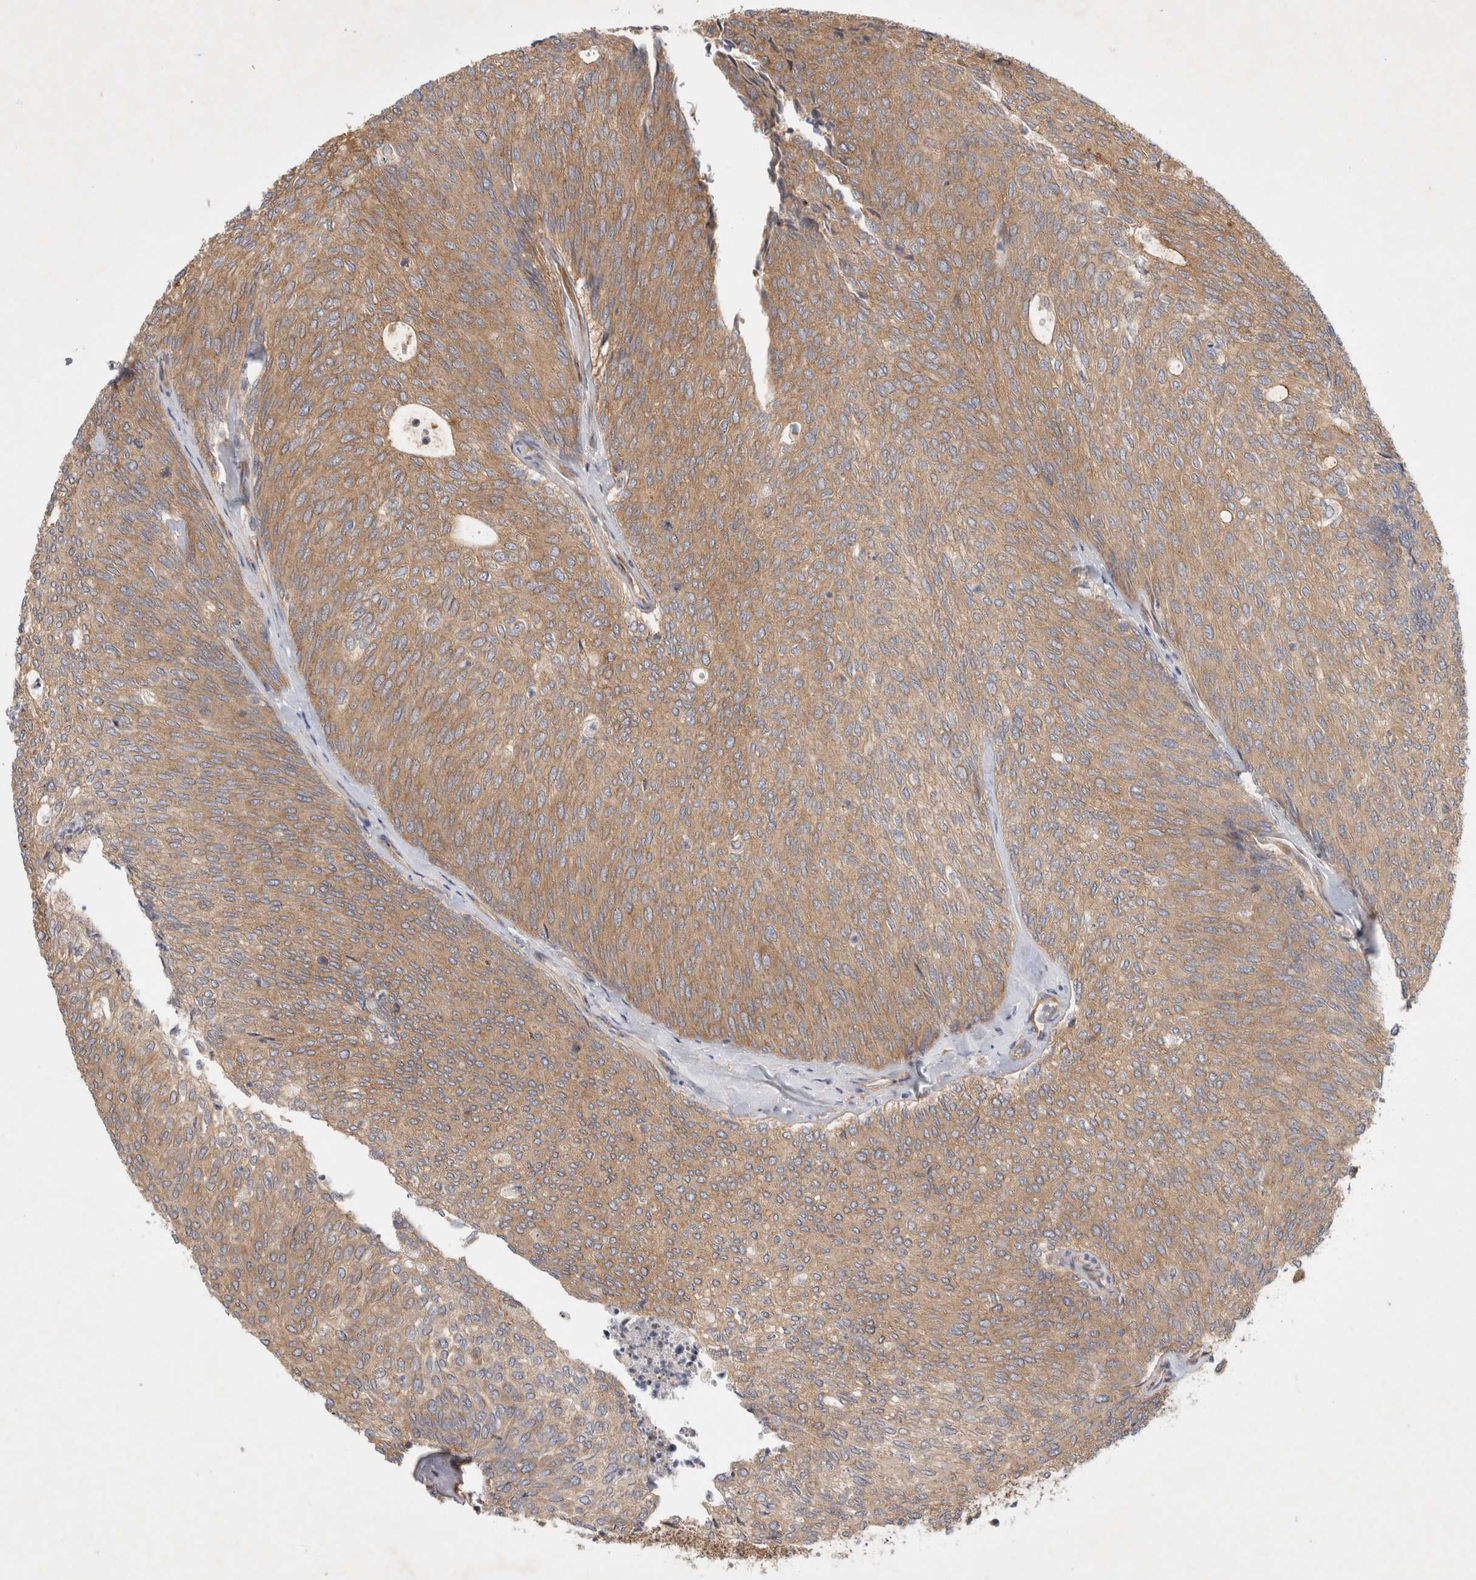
{"staining": {"intensity": "moderate", "quantity": ">75%", "location": "cytoplasmic/membranous"}, "tissue": "urothelial cancer", "cell_type": "Tumor cells", "image_type": "cancer", "snomed": [{"axis": "morphology", "description": "Urothelial carcinoma, Low grade"}, {"axis": "topography", "description": "Urinary bladder"}], "caption": "The histopathology image shows a brown stain indicating the presence of a protein in the cytoplasmic/membranous of tumor cells in low-grade urothelial carcinoma. Using DAB (3,3'-diaminobenzidine) (brown) and hematoxylin (blue) stains, captured at high magnification using brightfield microscopy.", "gene": "GPR150", "patient": {"sex": "female", "age": 79}}